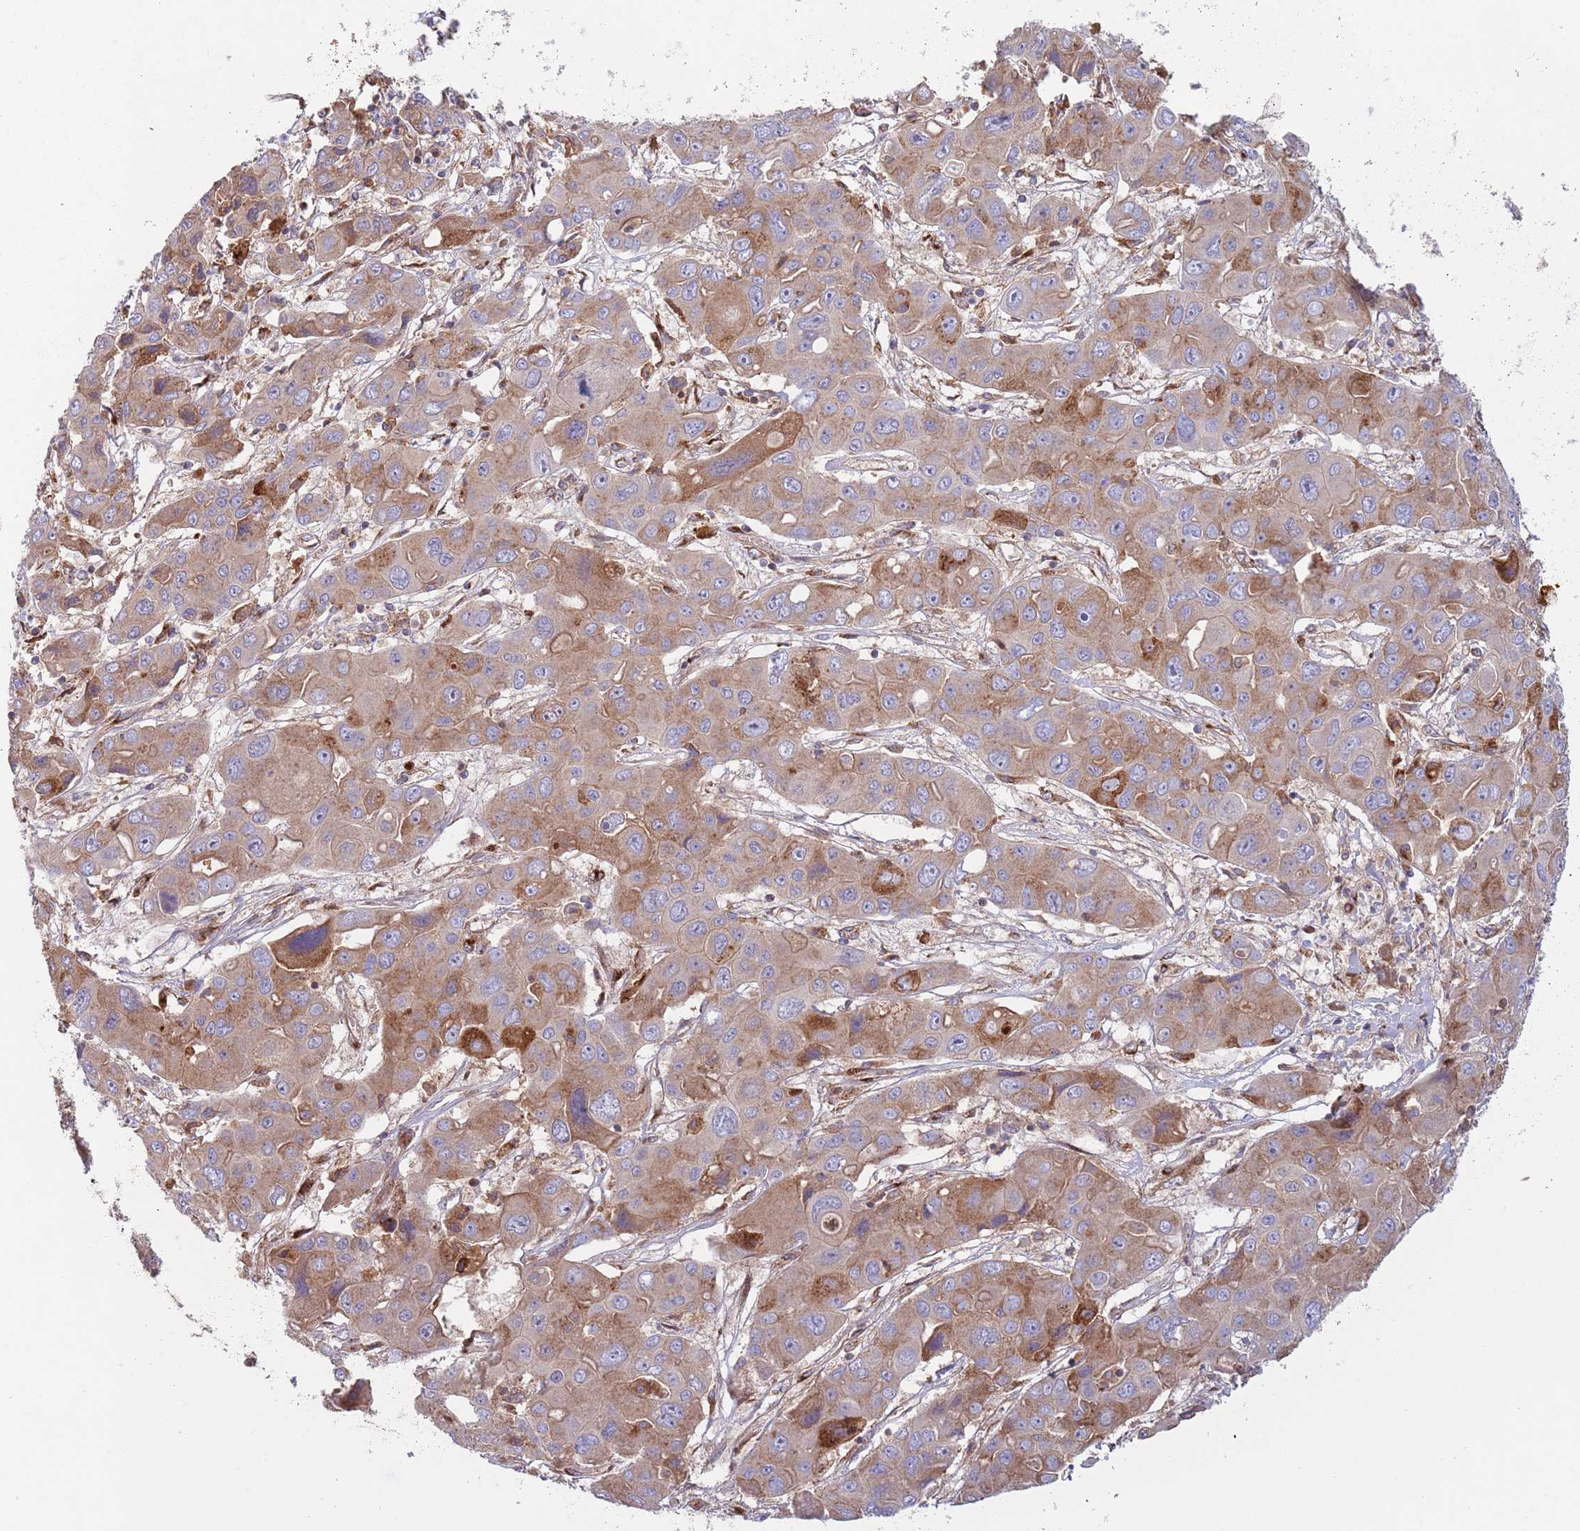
{"staining": {"intensity": "moderate", "quantity": "25%-75%", "location": "cytoplasmic/membranous"}, "tissue": "liver cancer", "cell_type": "Tumor cells", "image_type": "cancer", "snomed": [{"axis": "morphology", "description": "Cholangiocarcinoma"}, {"axis": "topography", "description": "Liver"}], "caption": "This is an image of immunohistochemistry (IHC) staining of cholangiocarcinoma (liver), which shows moderate positivity in the cytoplasmic/membranous of tumor cells.", "gene": "BTBD7", "patient": {"sex": "male", "age": 67}}